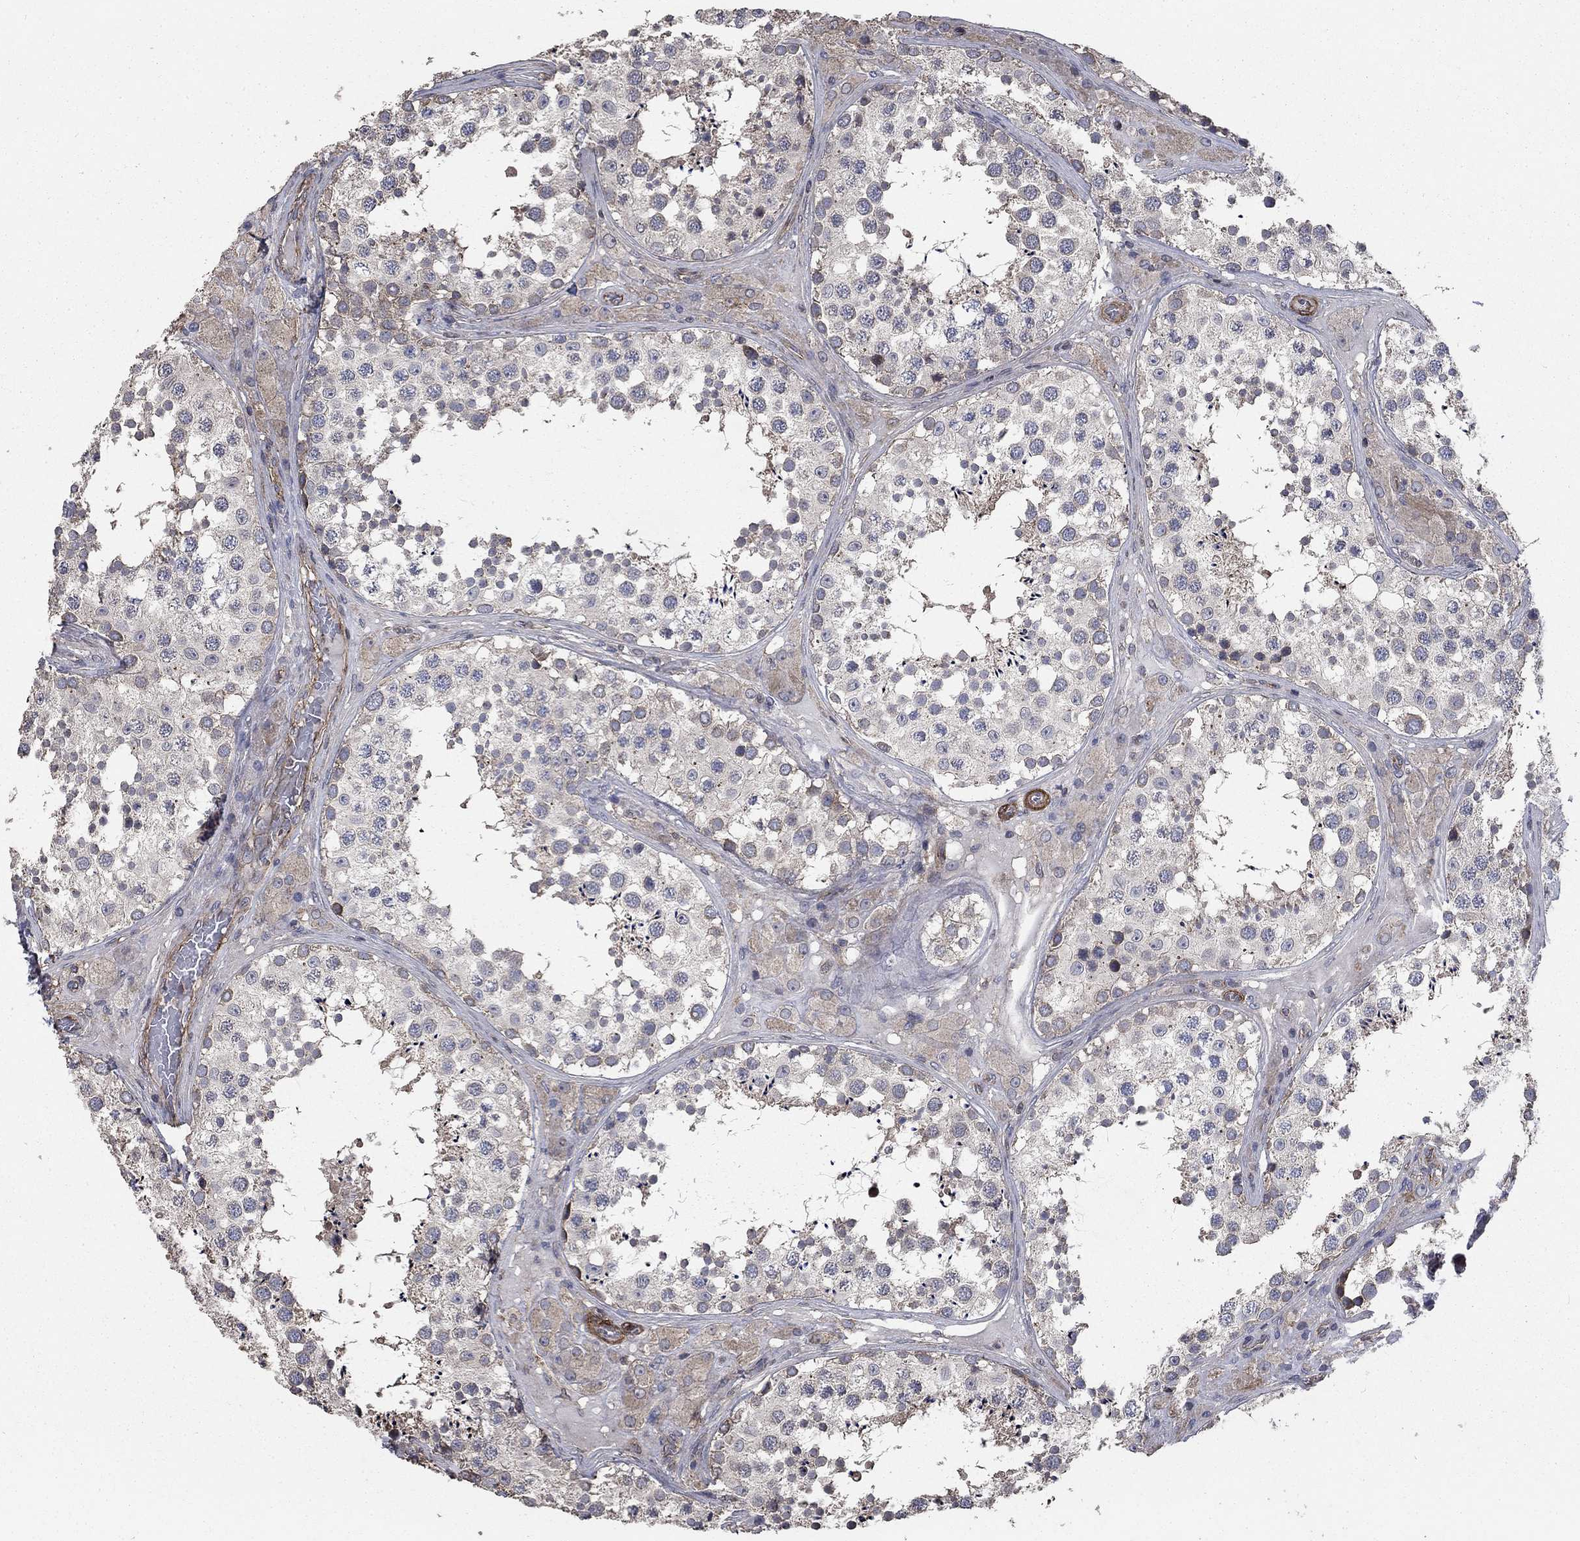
{"staining": {"intensity": "weak", "quantity": "25%-75%", "location": "cytoplasmic/membranous"}, "tissue": "testis", "cell_type": "Cells in seminiferous ducts", "image_type": "normal", "snomed": [{"axis": "morphology", "description": "Normal tissue, NOS"}, {"axis": "topography", "description": "Testis"}], "caption": "The immunohistochemical stain highlights weak cytoplasmic/membranous expression in cells in seminiferous ducts of benign testis.", "gene": "PDE3A", "patient": {"sex": "male", "age": 34}}